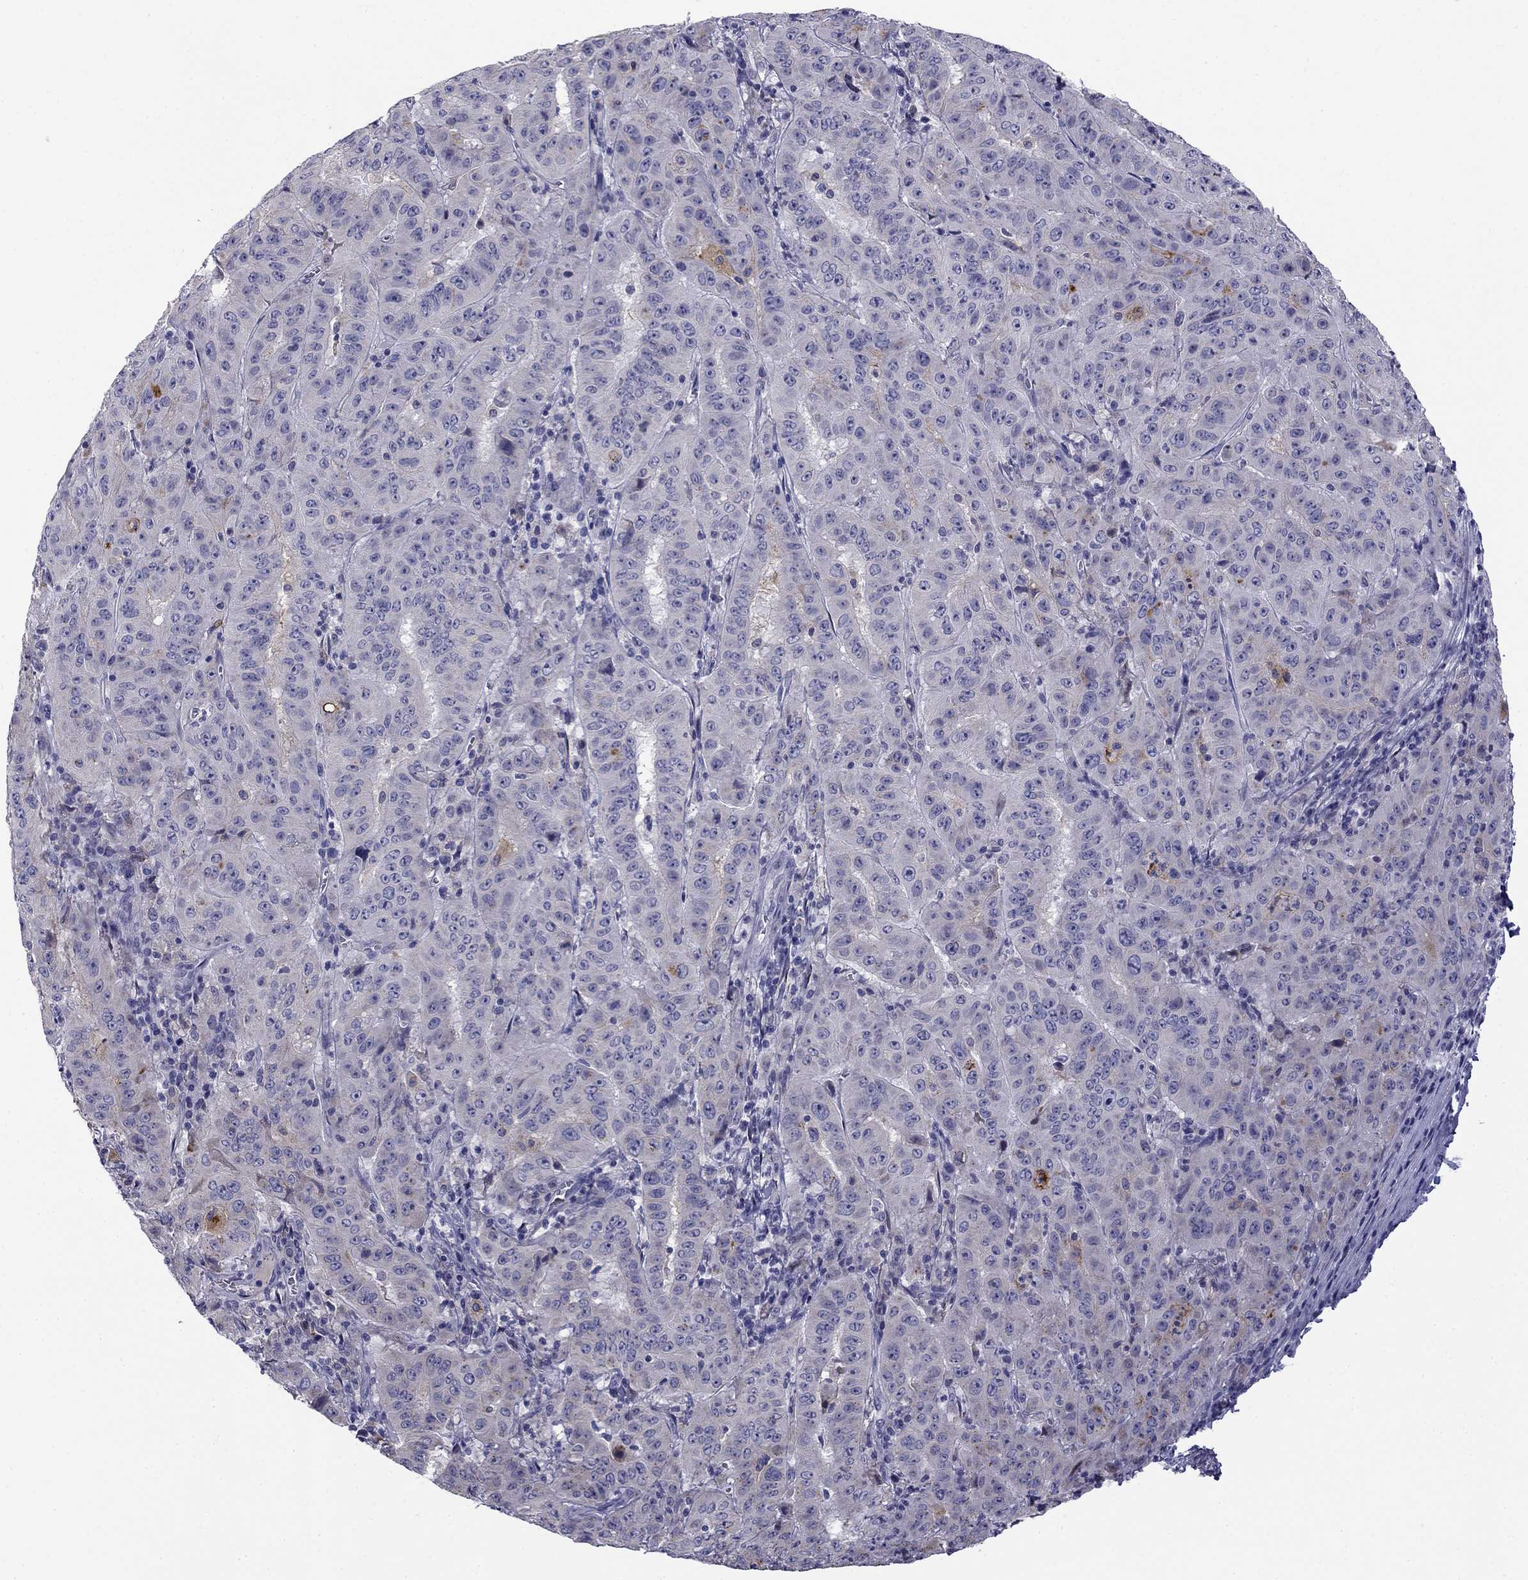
{"staining": {"intensity": "negative", "quantity": "none", "location": "none"}, "tissue": "pancreatic cancer", "cell_type": "Tumor cells", "image_type": "cancer", "snomed": [{"axis": "morphology", "description": "Adenocarcinoma, NOS"}, {"axis": "topography", "description": "Pancreas"}], "caption": "Immunohistochemical staining of adenocarcinoma (pancreatic) exhibits no significant staining in tumor cells.", "gene": "CLPSL2", "patient": {"sex": "male", "age": 63}}